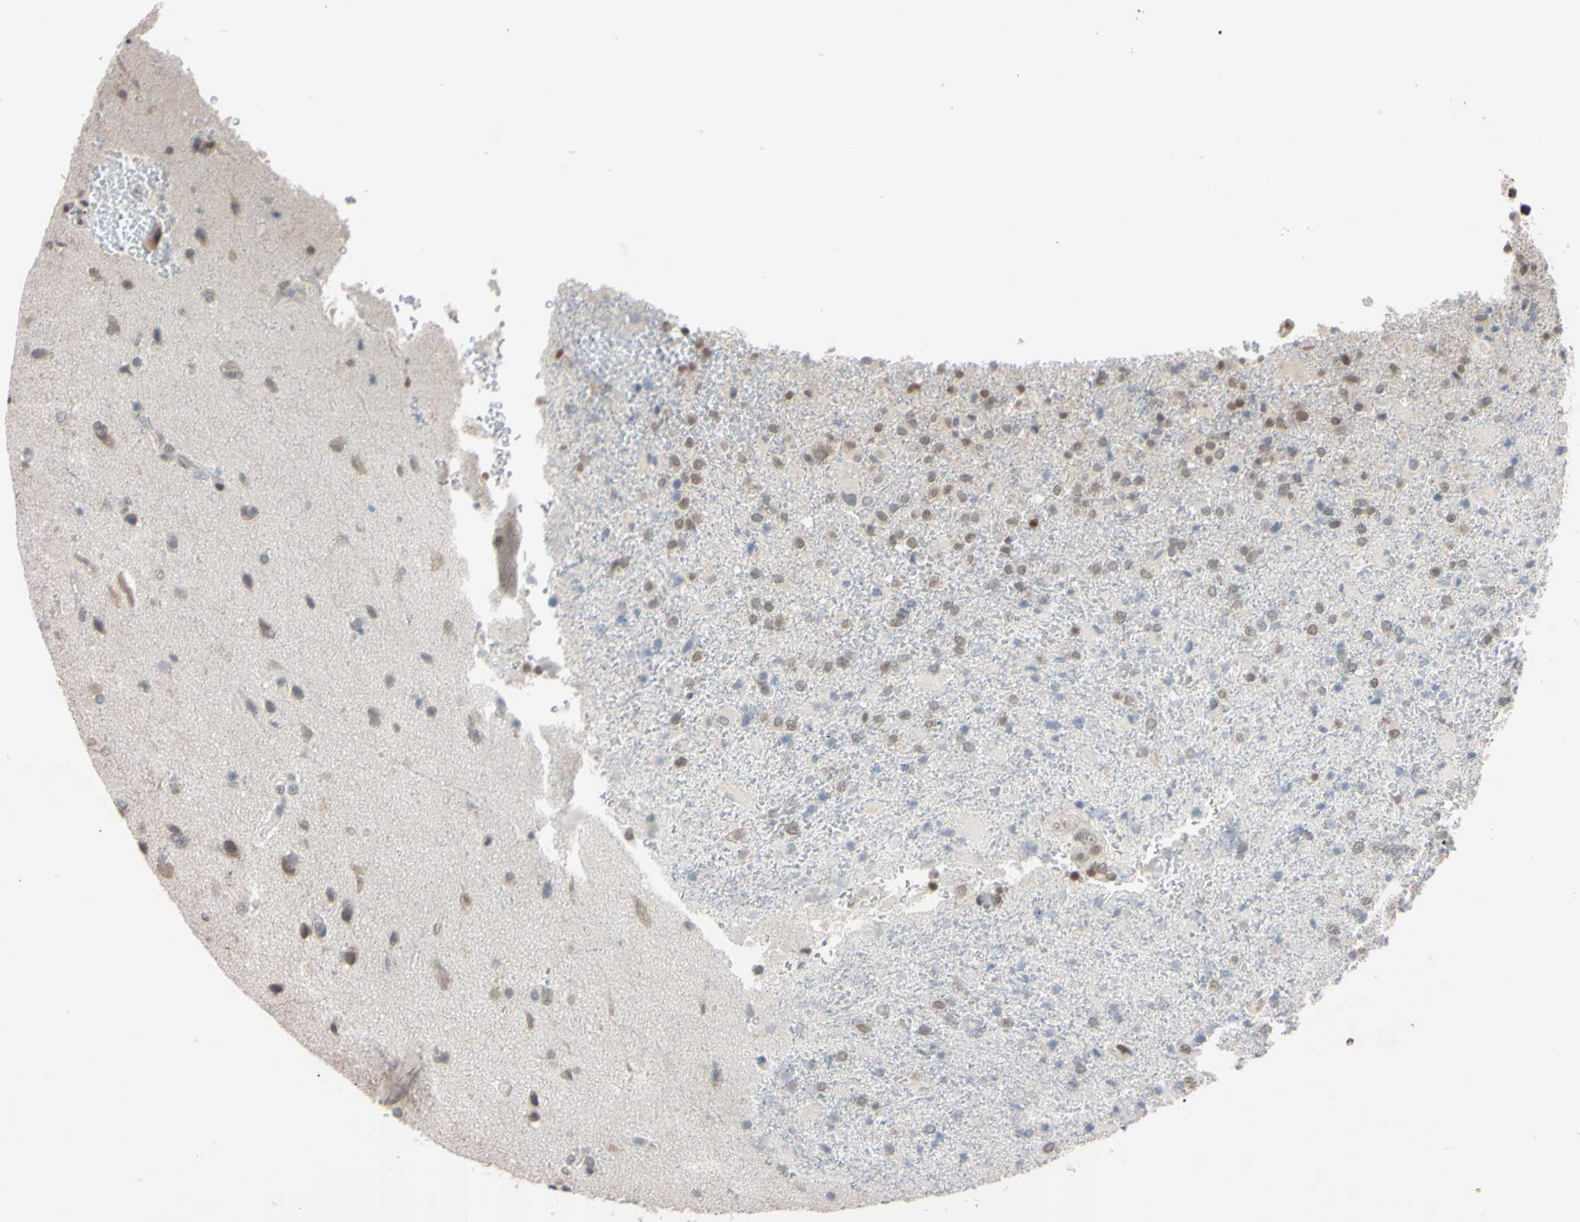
{"staining": {"intensity": "weak", "quantity": "25%-75%", "location": "cytoplasmic/membranous,nuclear"}, "tissue": "glioma", "cell_type": "Tumor cells", "image_type": "cancer", "snomed": [{"axis": "morphology", "description": "Glioma, malignant, High grade"}, {"axis": "topography", "description": "Brain"}], "caption": "Glioma stained for a protein (brown) displays weak cytoplasmic/membranous and nuclear positive expression in approximately 25%-75% of tumor cells.", "gene": "UBE2I", "patient": {"sex": "male", "age": 71}}